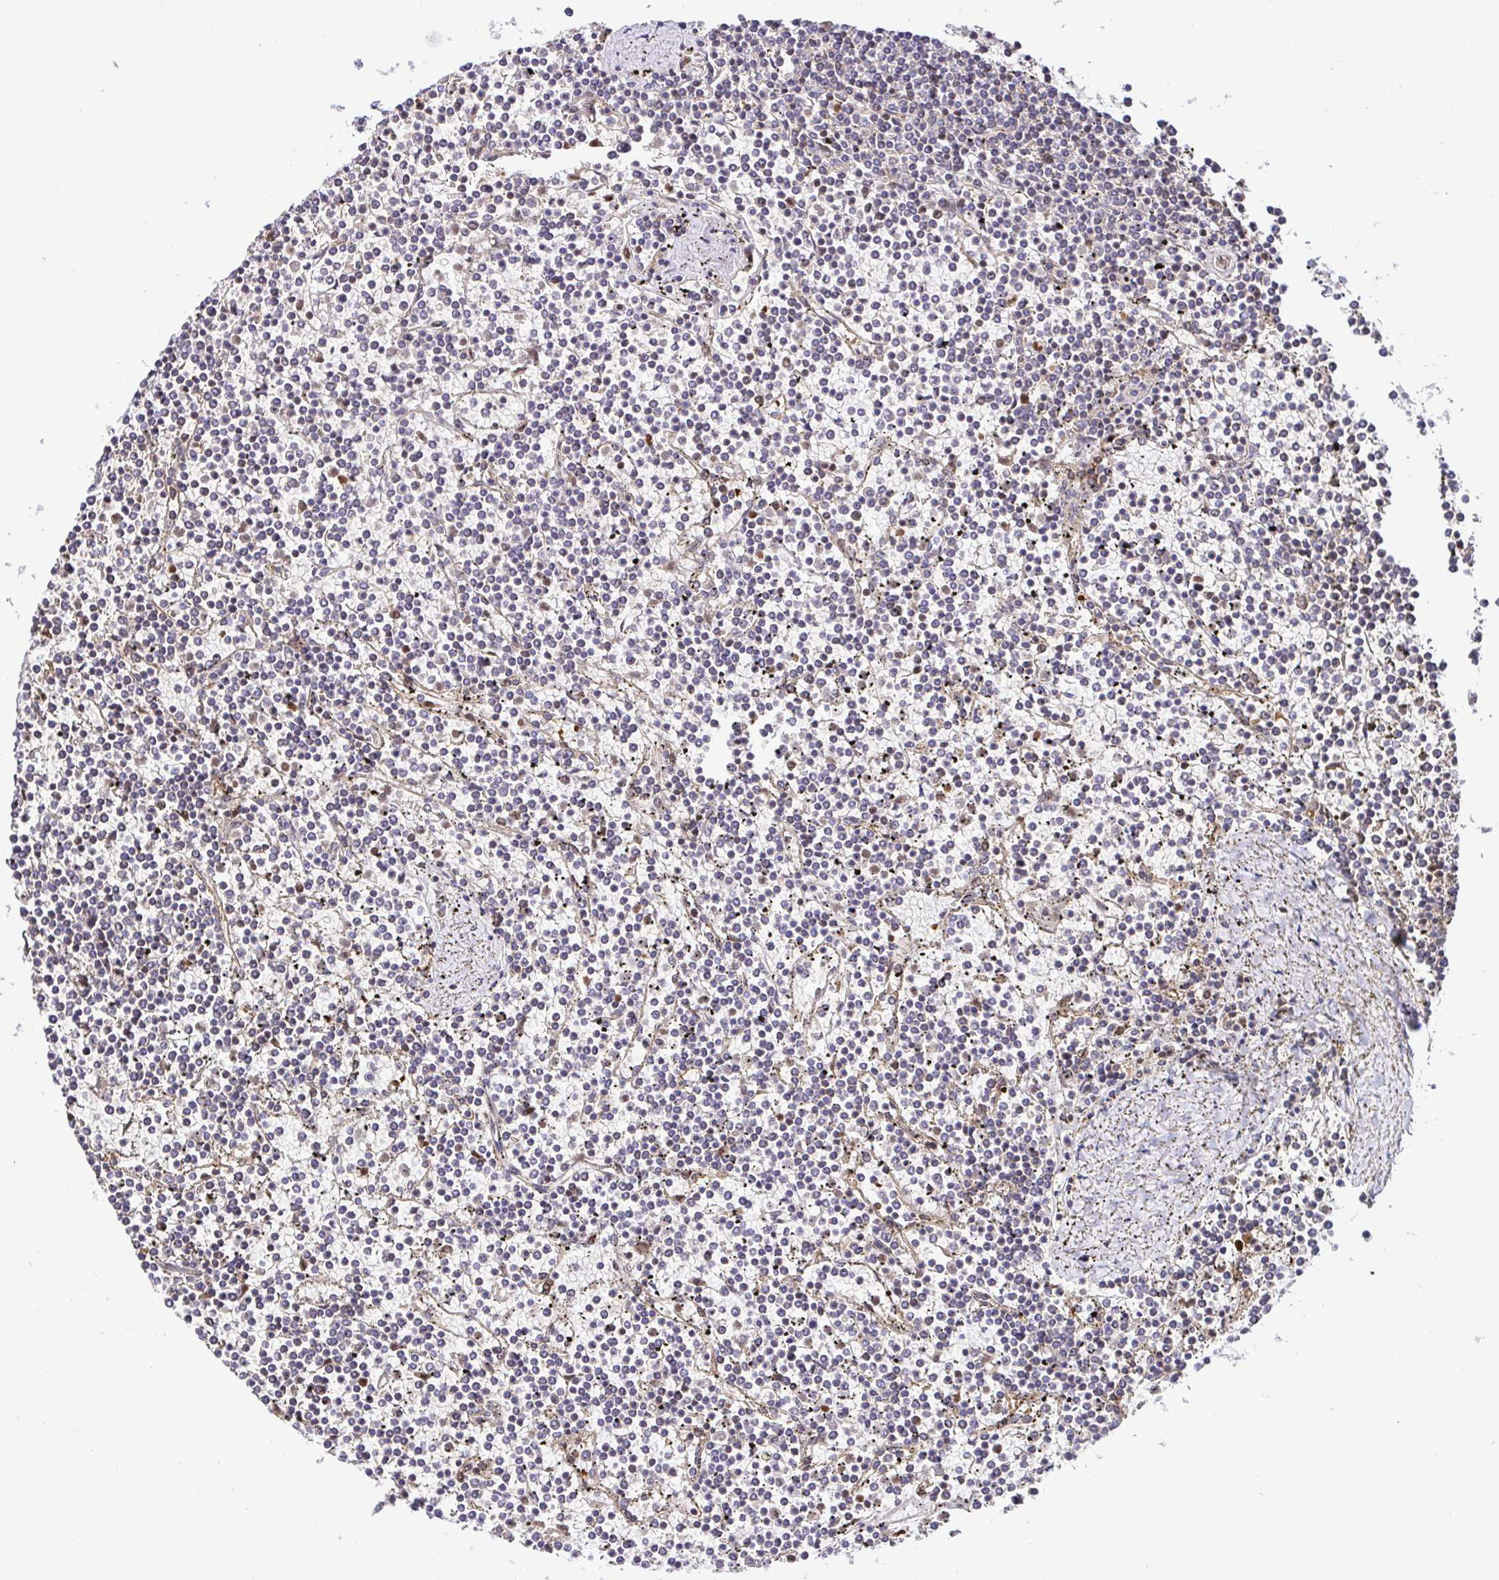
{"staining": {"intensity": "negative", "quantity": "none", "location": "none"}, "tissue": "lymphoma", "cell_type": "Tumor cells", "image_type": "cancer", "snomed": [{"axis": "morphology", "description": "Malignant lymphoma, non-Hodgkin's type, Low grade"}, {"axis": "topography", "description": "Spleen"}], "caption": "Micrograph shows no protein staining in tumor cells of malignant lymphoma, non-Hodgkin's type (low-grade) tissue.", "gene": "TRIM55", "patient": {"sex": "female", "age": 19}}